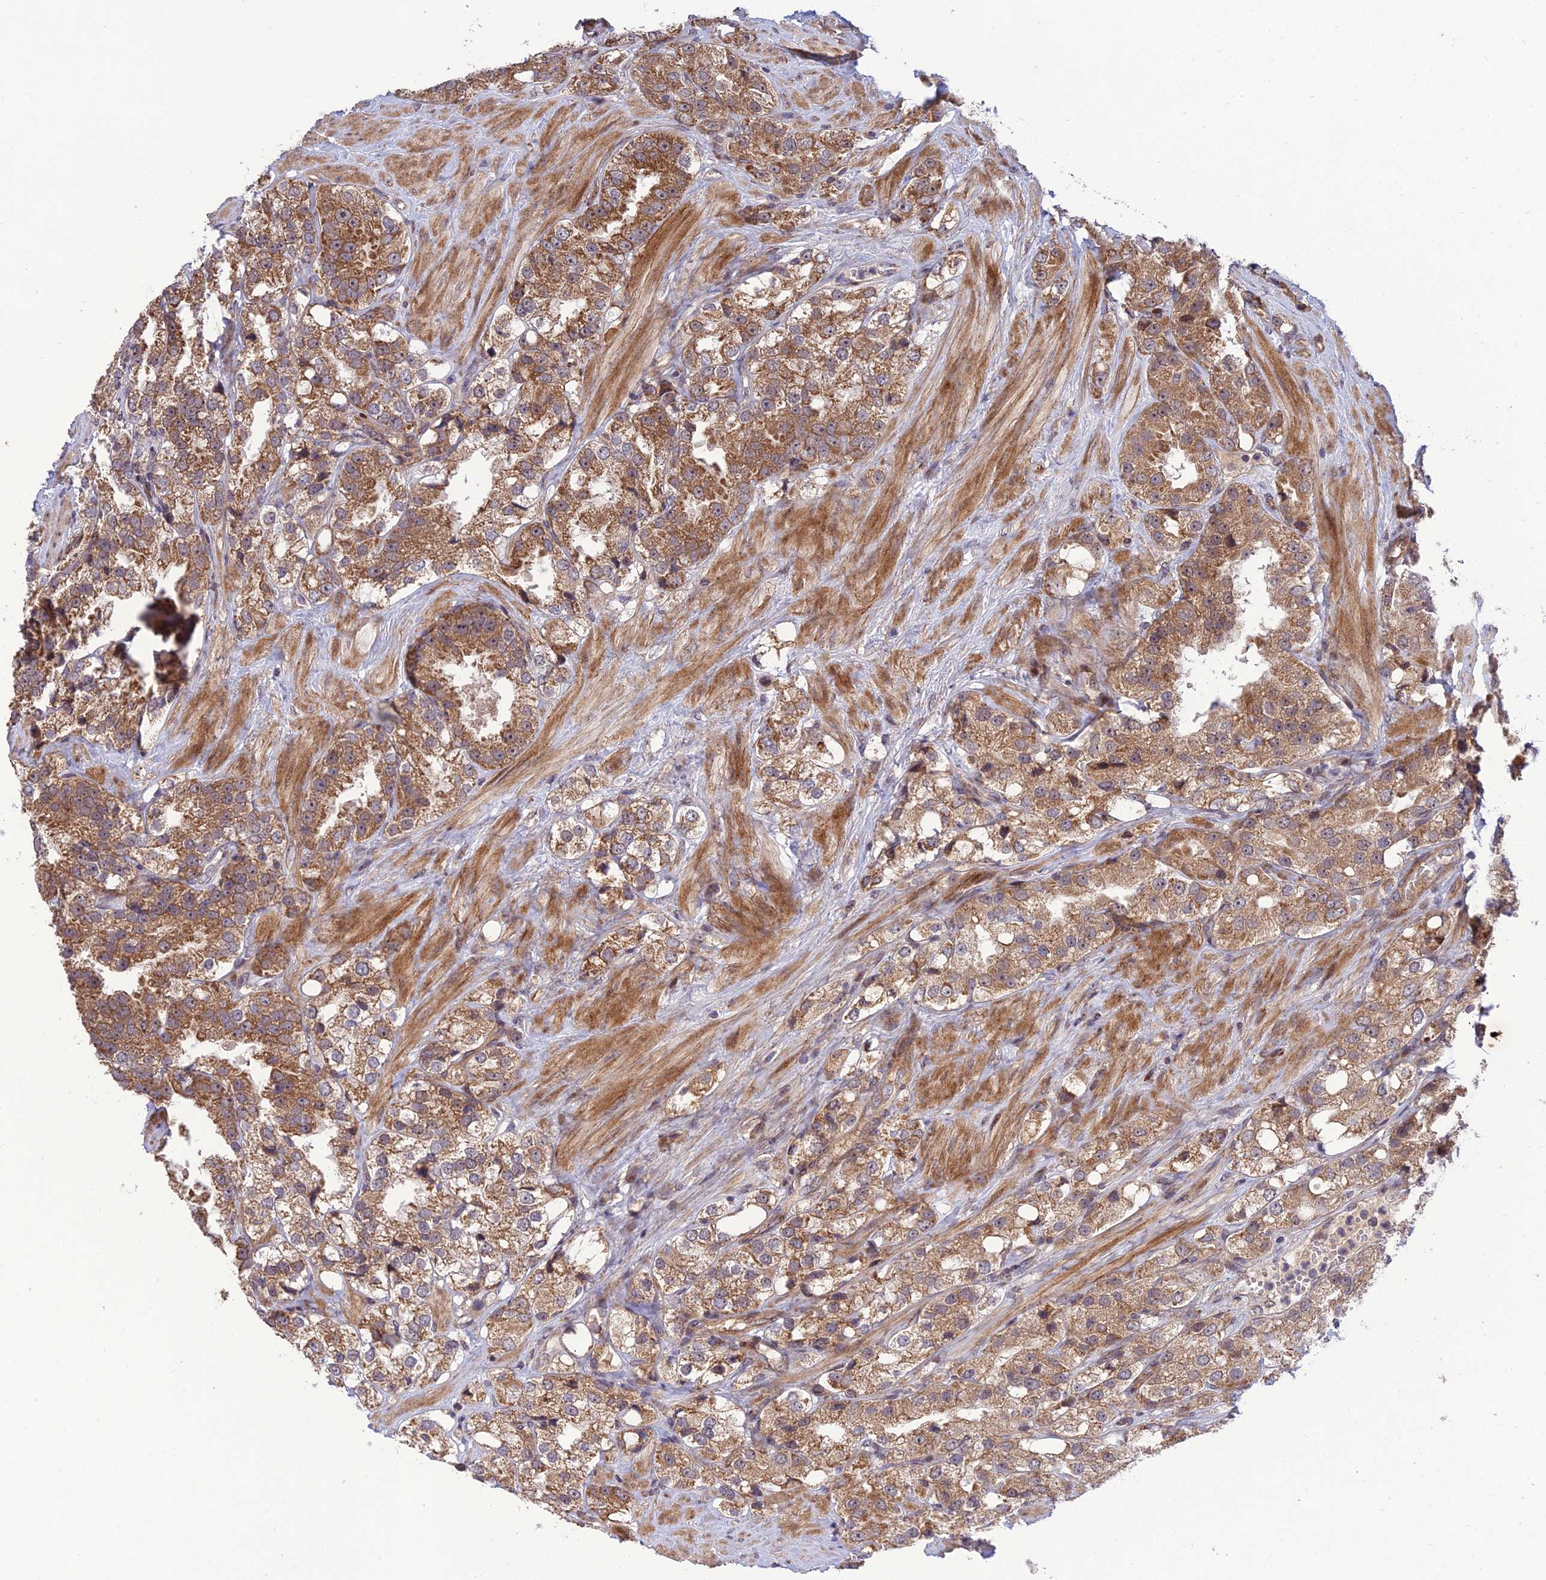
{"staining": {"intensity": "moderate", "quantity": ">75%", "location": "cytoplasmic/membranous"}, "tissue": "prostate cancer", "cell_type": "Tumor cells", "image_type": "cancer", "snomed": [{"axis": "morphology", "description": "Adenocarcinoma, NOS"}, {"axis": "topography", "description": "Prostate"}], "caption": "A histopathology image of prostate cancer (adenocarcinoma) stained for a protein exhibits moderate cytoplasmic/membranous brown staining in tumor cells.", "gene": "PLEKHG2", "patient": {"sex": "male", "age": 79}}